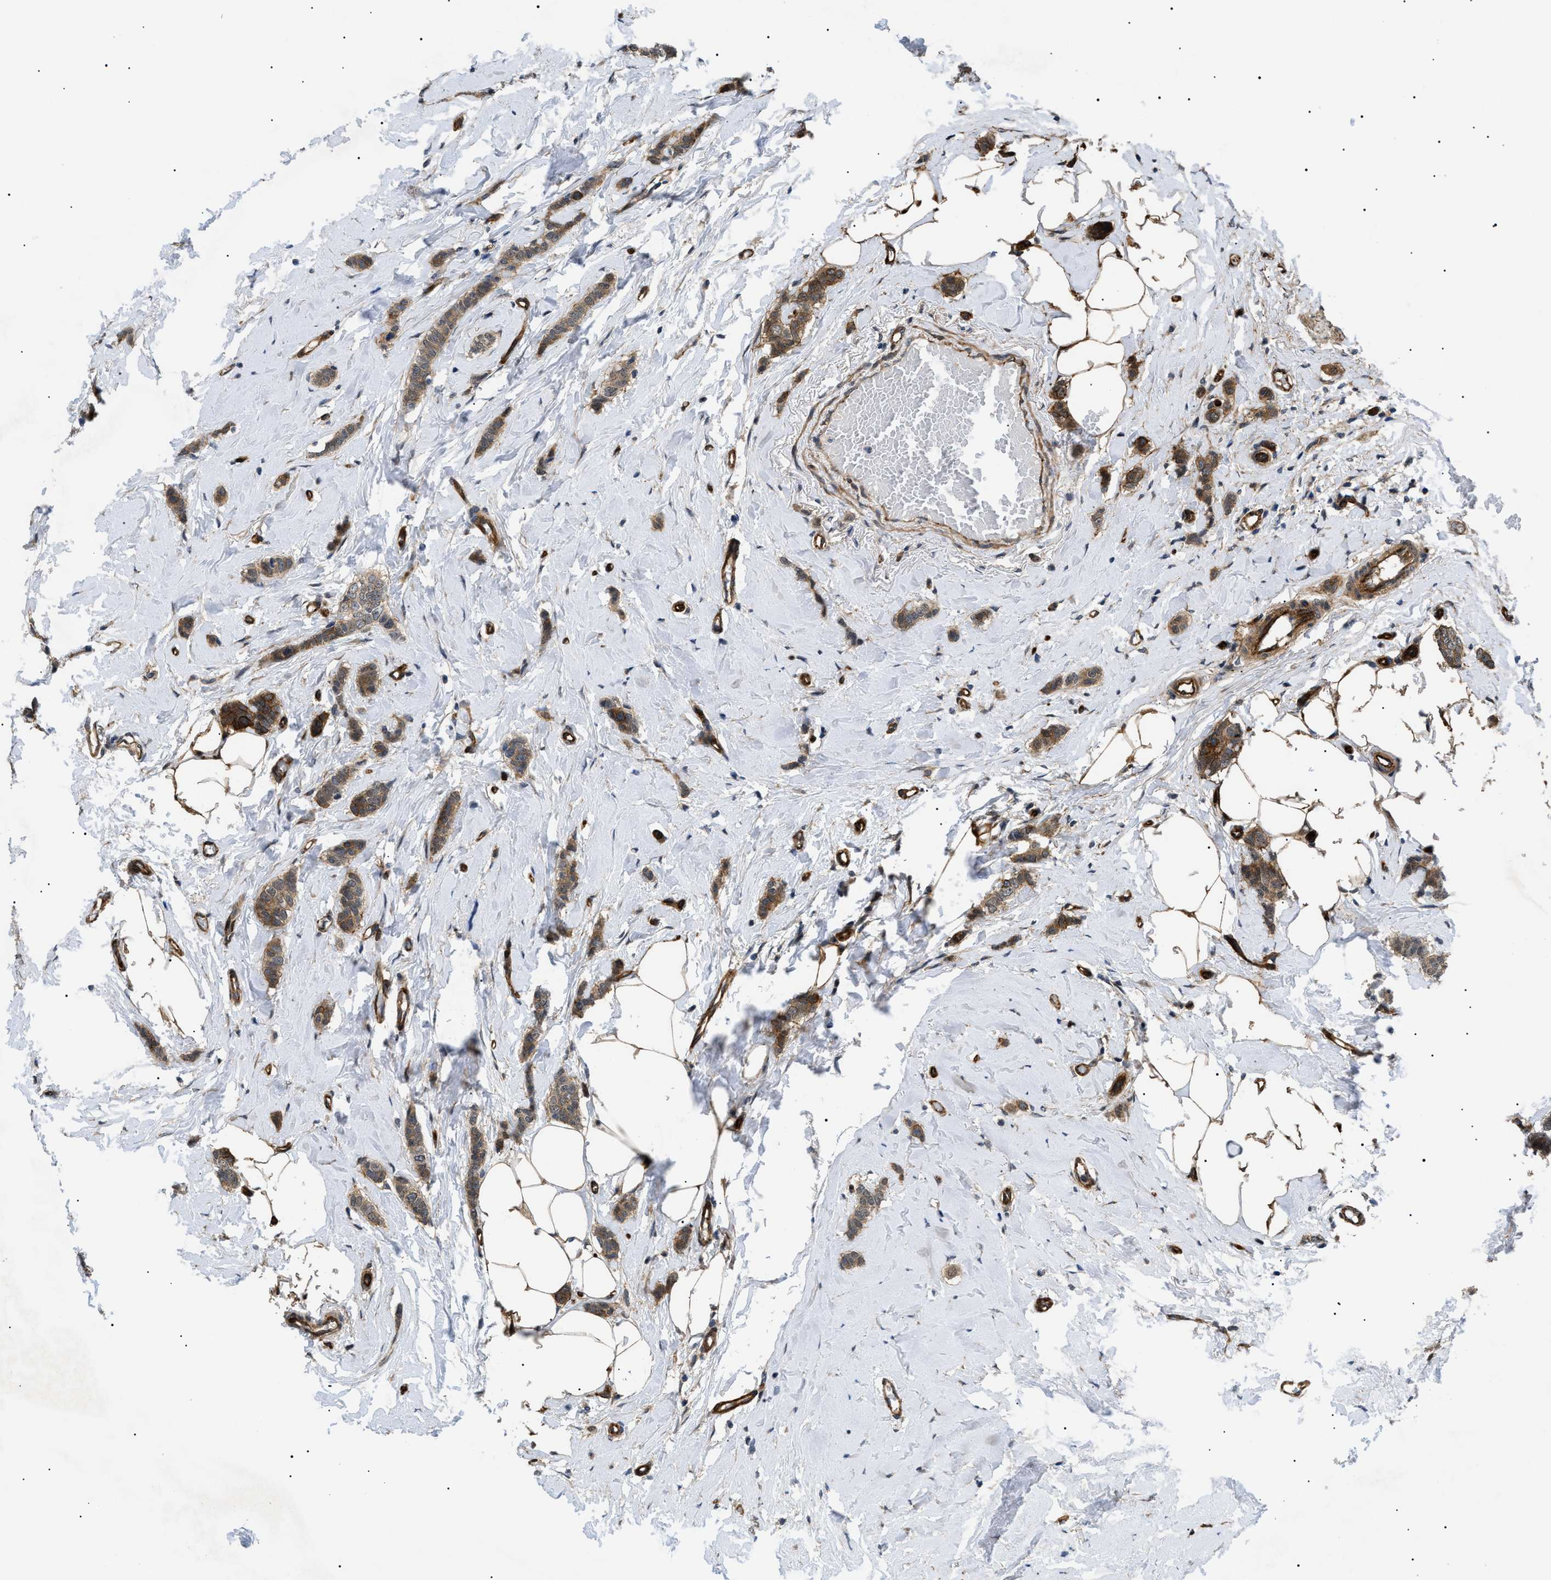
{"staining": {"intensity": "moderate", "quantity": ">75%", "location": "cytoplasmic/membranous"}, "tissue": "breast cancer", "cell_type": "Tumor cells", "image_type": "cancer", "snomed": [{"axis": "morphology", "description": "Lobular carcinoma"}, {"axis": "topography", "description": "Skin"}, {"axis": "topography", "description": "Breast"}], "caption": "Human breast cancer (lobular carcinoma) stained with a brown dye reveals moderate cytoplasmic/membranous positive positivity in approximately >75% of tumor cells.", "gene": "CRCP", "patient": {"sex": "female", "age": 46}}